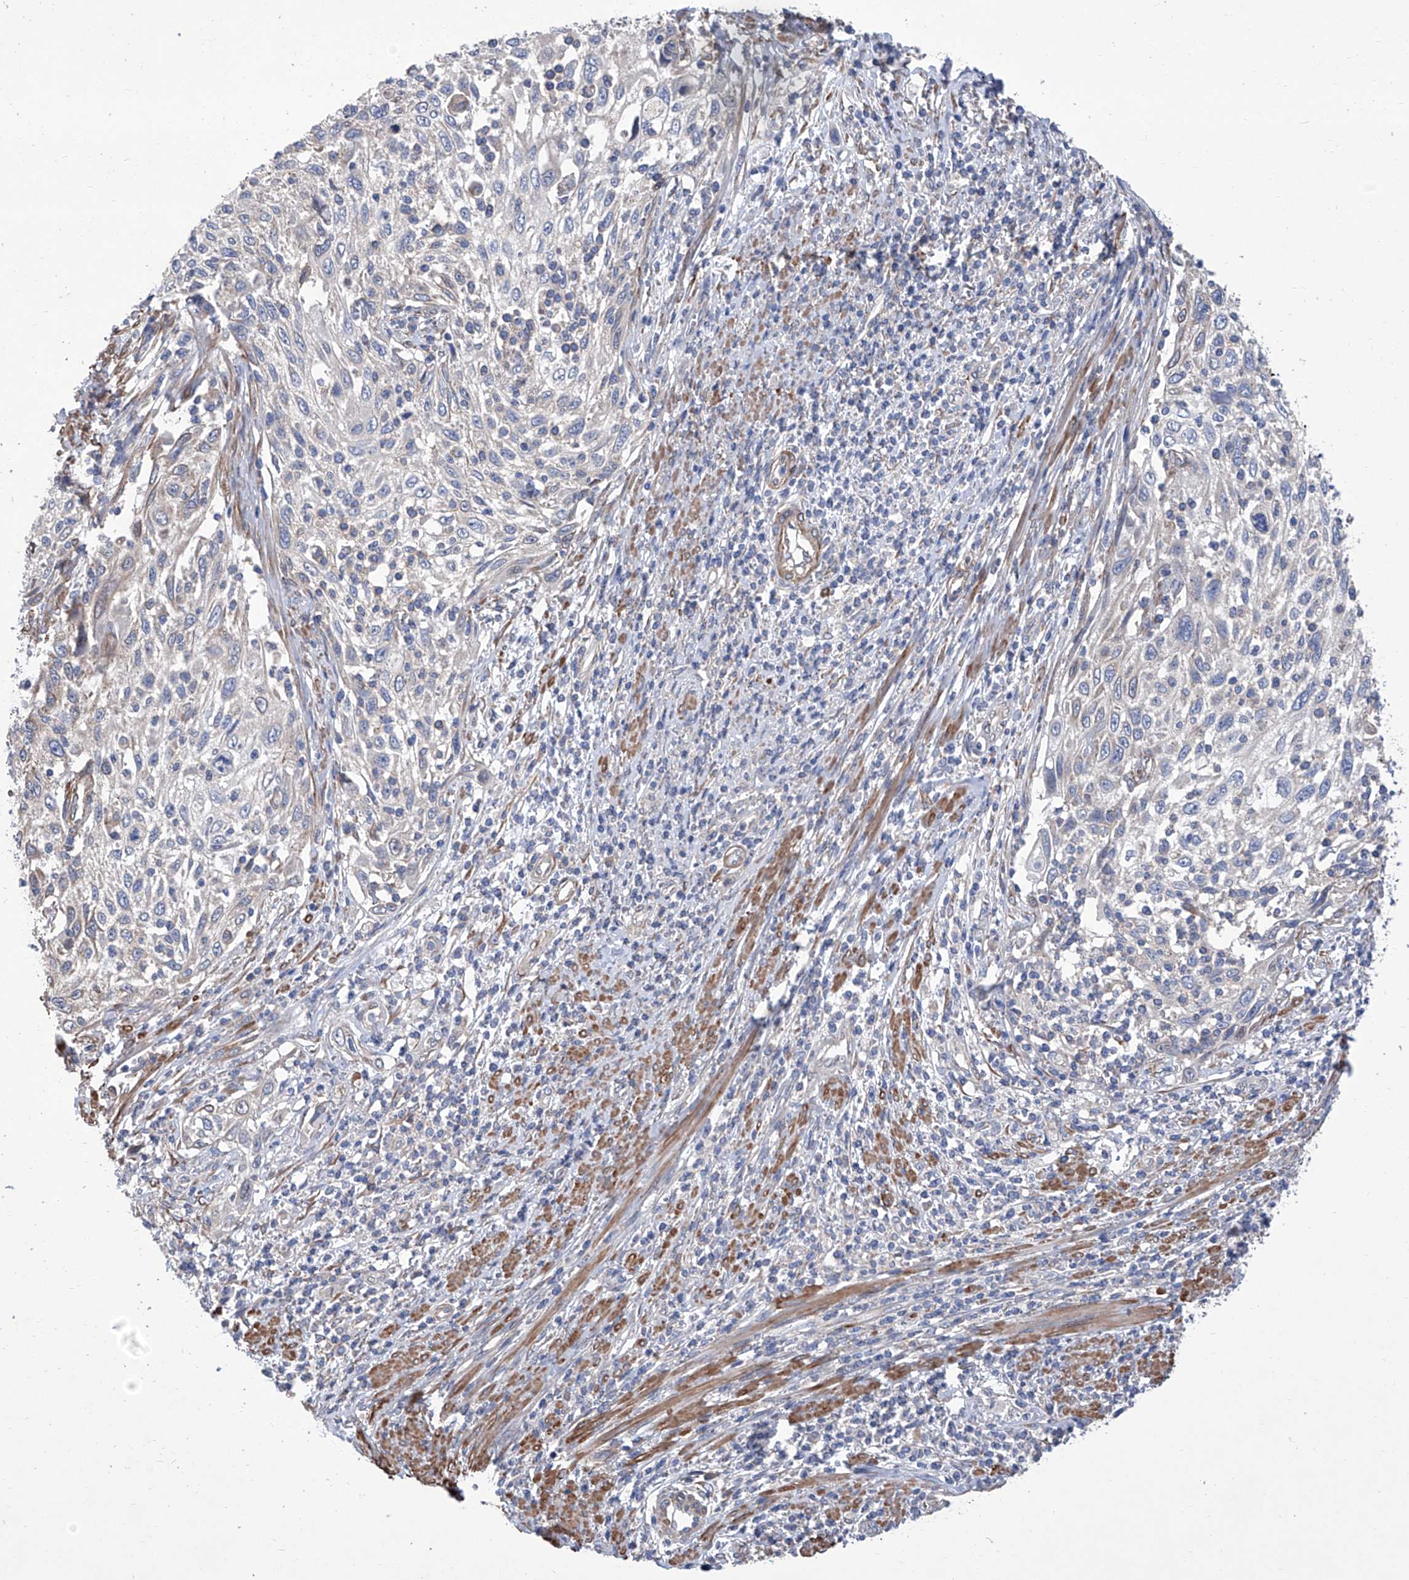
{"staining": {"intensity": "negative", "quantity": "none", "location": "none"}, "tissue": "cervical cancer", "cell_type": "Tumor cells", "image_type": "cancer", "snomed": [{"axis": "morphology", "description": "Squamous cell carcinoma, NOS"}, {"axis": "topography", "description": "Cervix"}], "caption": "IHC image of human cervical squamous cell carcinoma stained for a protein (brown), which displays no staining in tumor cells.", "gene": "SMS", "patient": {"sex": "female", "age": 70}}